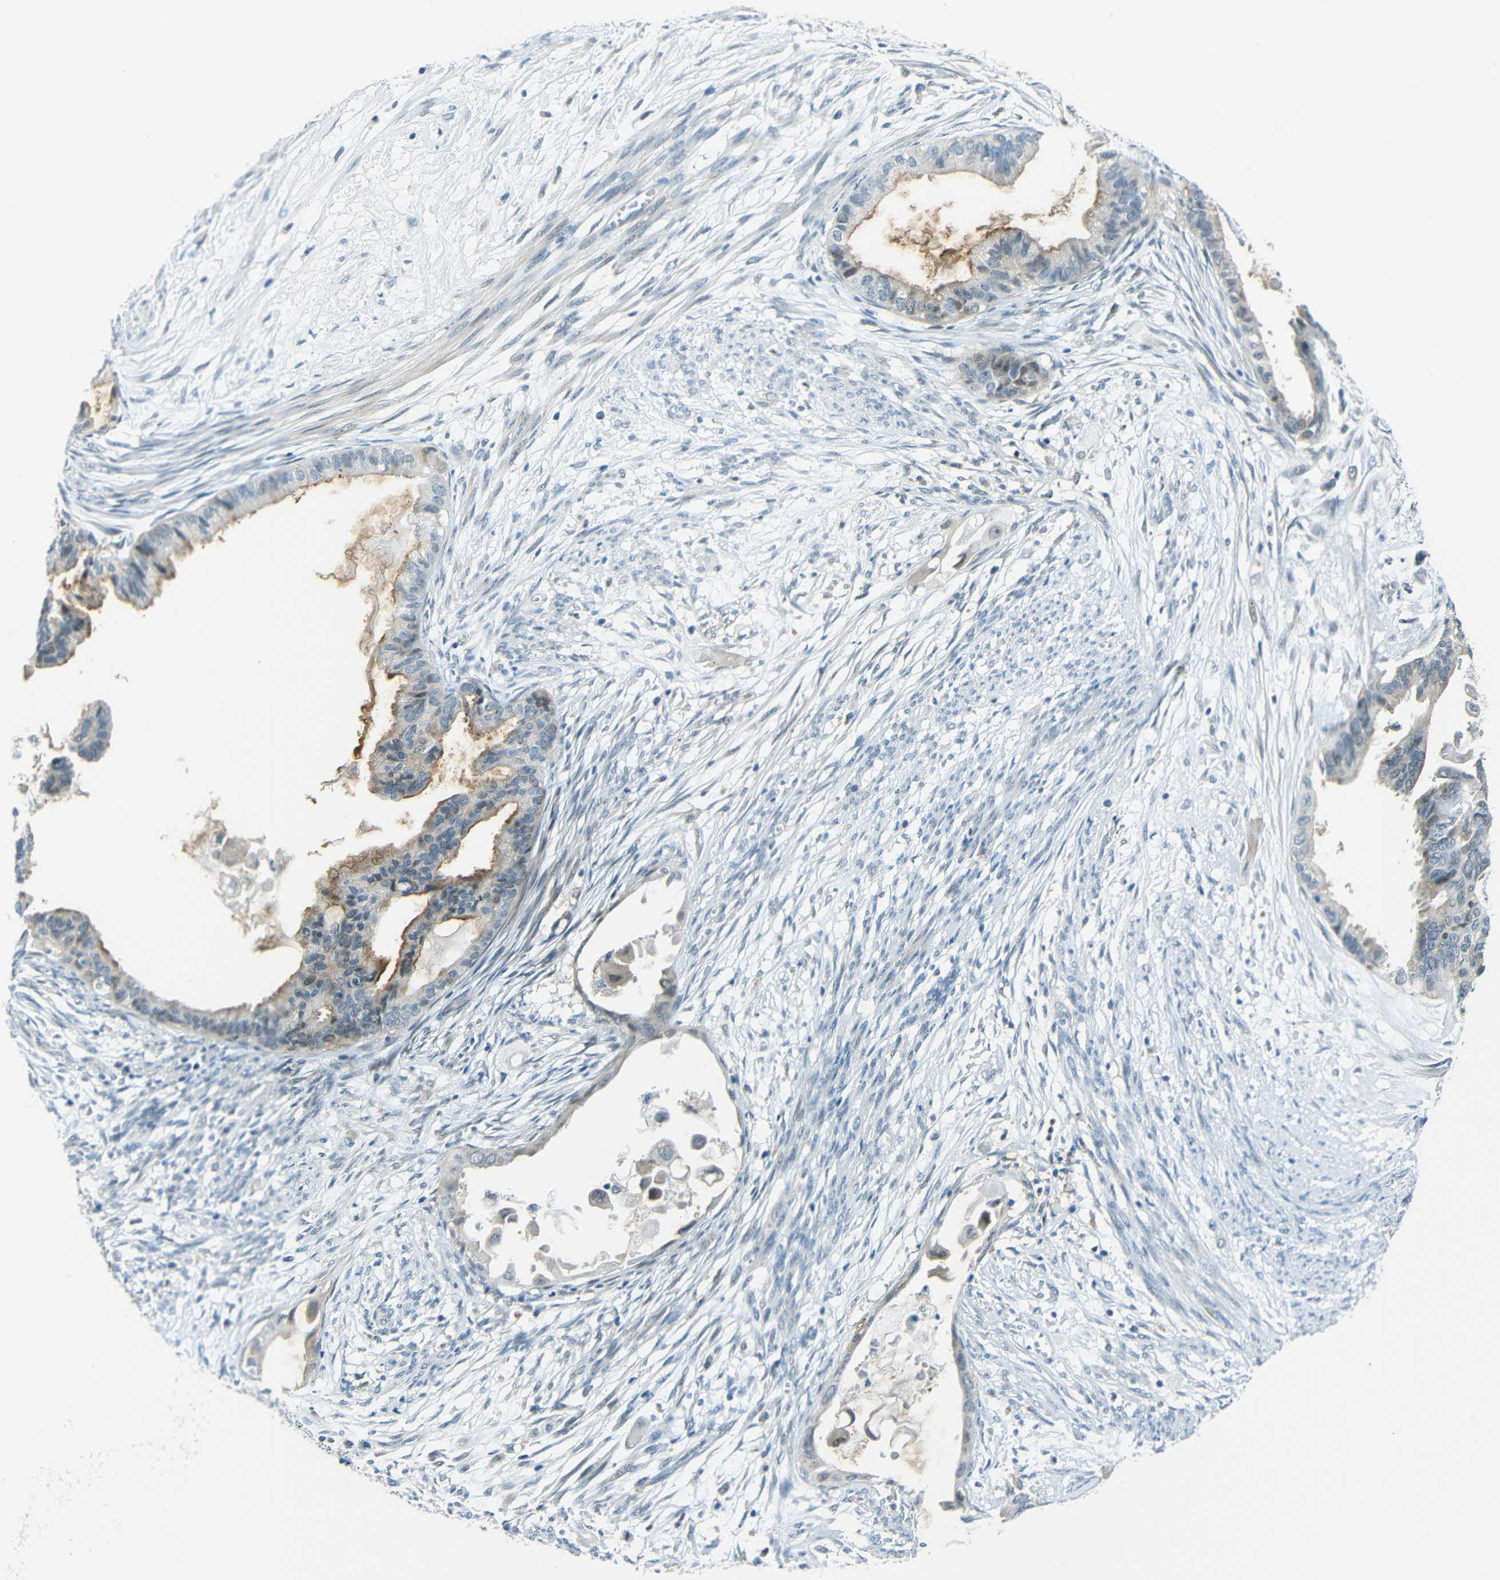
{"staining": {"intensity": "moderate", "quantity": "25%-75%", "location": "cytoplasmic/membranous"}, "tissue": "cervical cancer", "cell_type": "Tumor cells", "image_type": "cancer", "snomed": [{"axis": "morphology", "description": "Normal tissue, NOS"}, {"axis": "morphology", "description": "Adenocarcinoma, NOS"}, {"axis": "topography", "description": "Cervix"}, {"axis": "topography", "description": "Endometrium"}], "caption": "IHC of cervical adenocarcinoma demonstrates medium levels of moderate cytoplasmic/membranous expression in approximately 25%-75% of tumor cells.", "gene": "ANKRD22", "patient": {"sex": "female", "age": 86}}